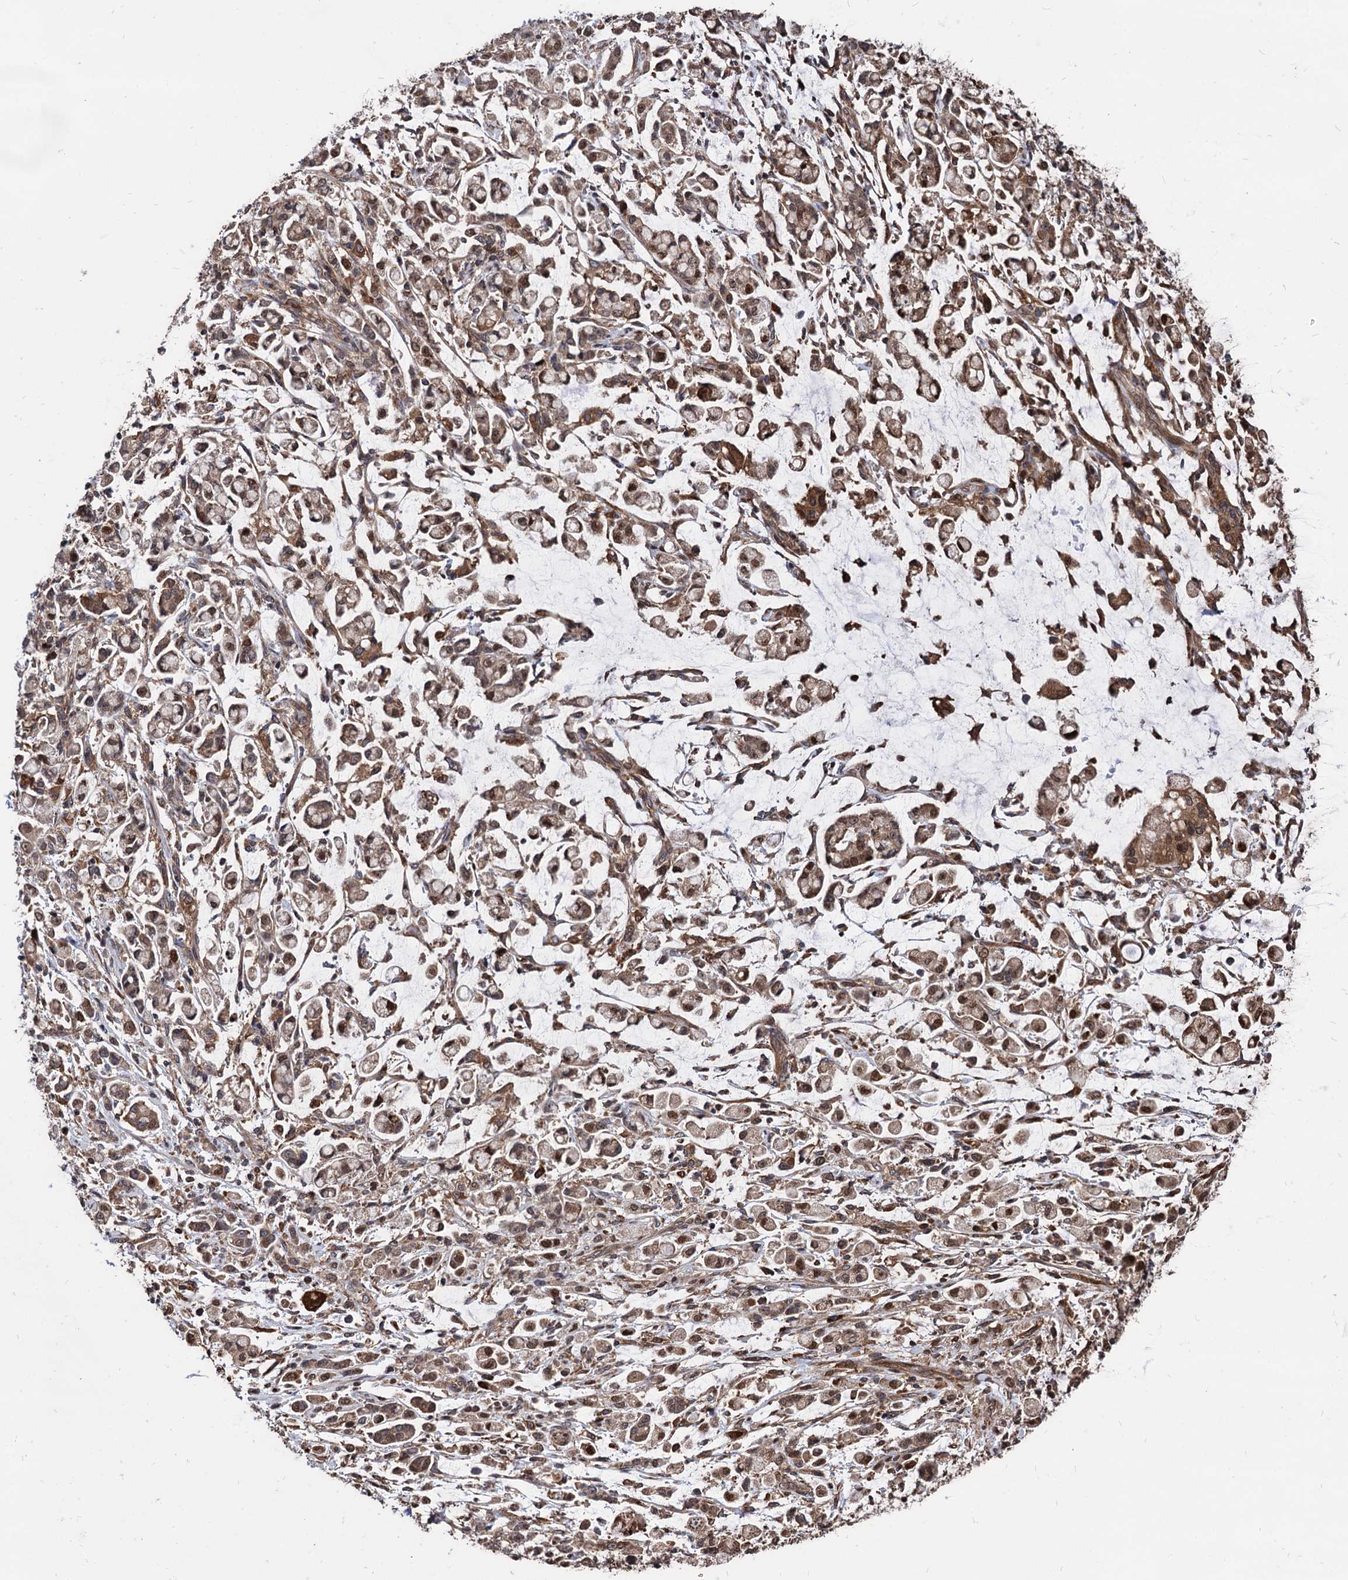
{"staining": {"intensity": "moderate", "quantity": ">75%", "location": "cytoplasmic/membranous"}, "tissue": "stomach cancer", "cell_type": "Tumor cells", "image_type": "cancer", "snomed": [{"axis": "morphology", "description": "Adenocarcinoma, NOS"}, {"axis": "topography", "description": "Stomach"}], "caption": "Protein staining of adenocarcinoma (stomach) tissue demonstrates moderate cytoplasmic/membranous positivity in approximately >75% of tumor cells.", "gene": "ANKRD12", "patient": {"sex": "female", "age": 60}}